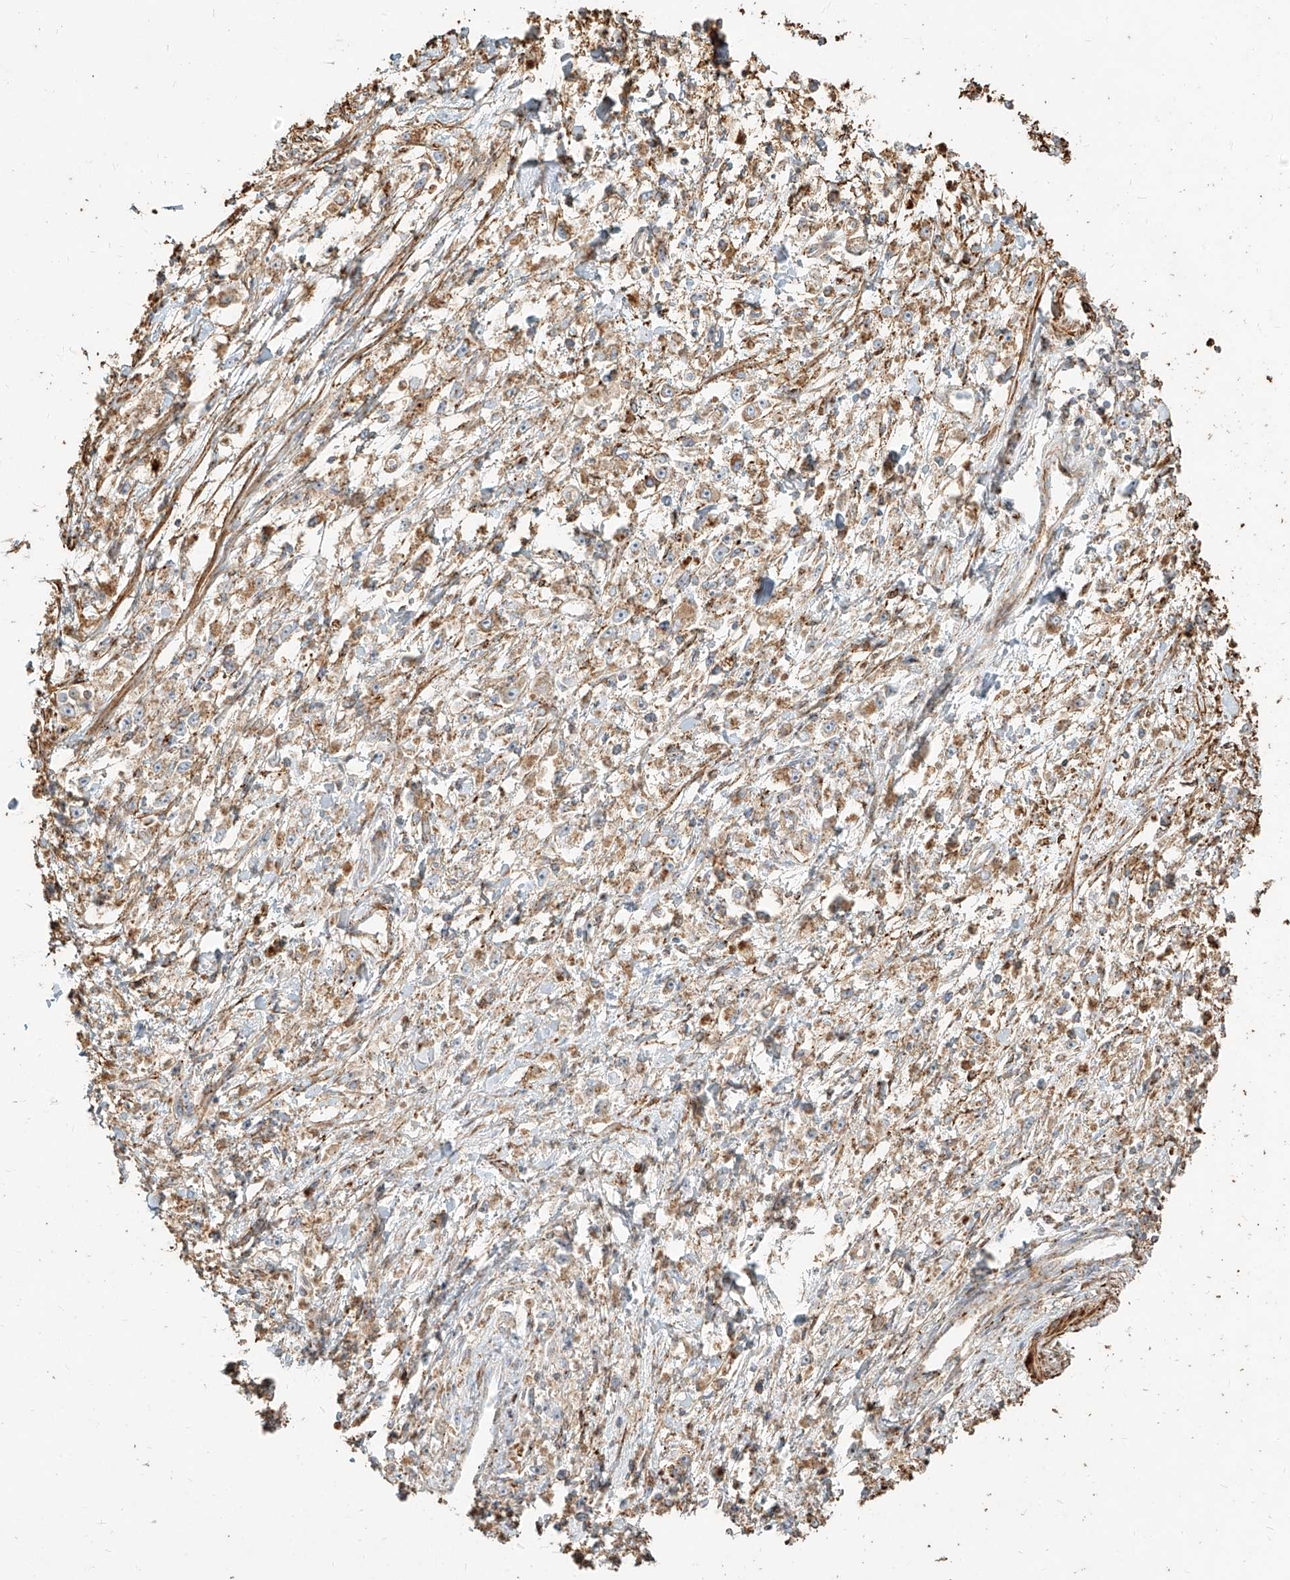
{"staining": {"intensity": "weak", "quantity": "25%-75%", "location": "cytoplasmic/membranous"}, "tissue": "stomach cancer", "cell_type": "Tumor cells", "image_type": "cancer", "snomed": [{"axis": "morphology", "description": "Adenocarcinoma, NOS"}, {"axis": "topography", "description": "Stomach"}], "caption": "The histopathology image exhibits a brown stain indicating the presence of a protein in the cytoplasmic/membranous of tumor cells in adenocarcinoma (stomach).", "gene": "MTX2", "patient": {"sex": "female", "age": 59}}